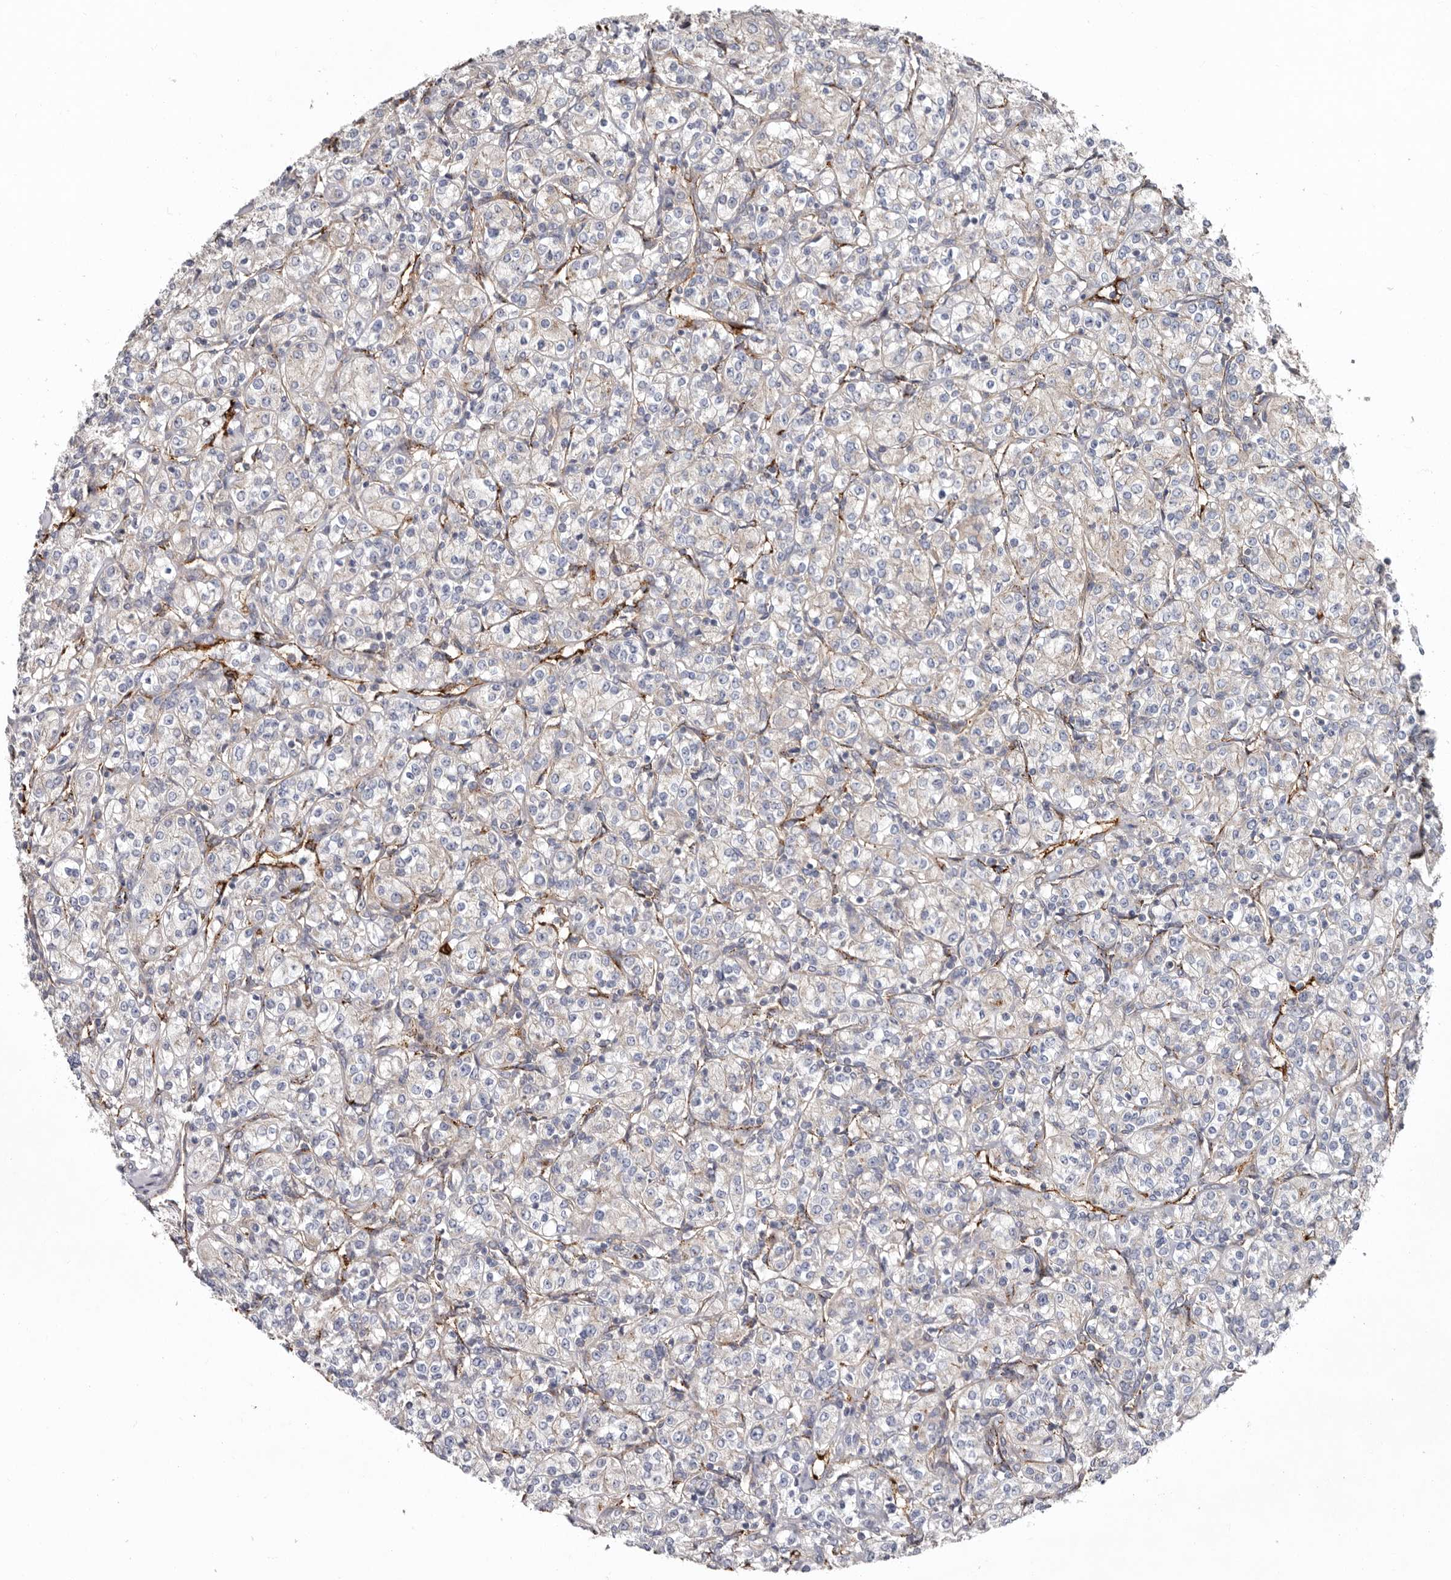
{"staining": {"intensity": "negative", "quantity": "none", "location": "none"}, "tissue": "renal cancer", "cell_type": "Tumor cells", "image_type": "cancer", "snomed": [{"axis": "morphology", "description": "Adenocarcinoma, NOS"}, {"axis": "topography", "description": "Kidney"}], "caption": "High power microscopy photomicrograph of an IHC micrograph of adenocarcinoma (renal), revealing no significant positivity in tumor cells.", "gene": "LUZP1", "patient": {"sex": "male", "age": 77}}